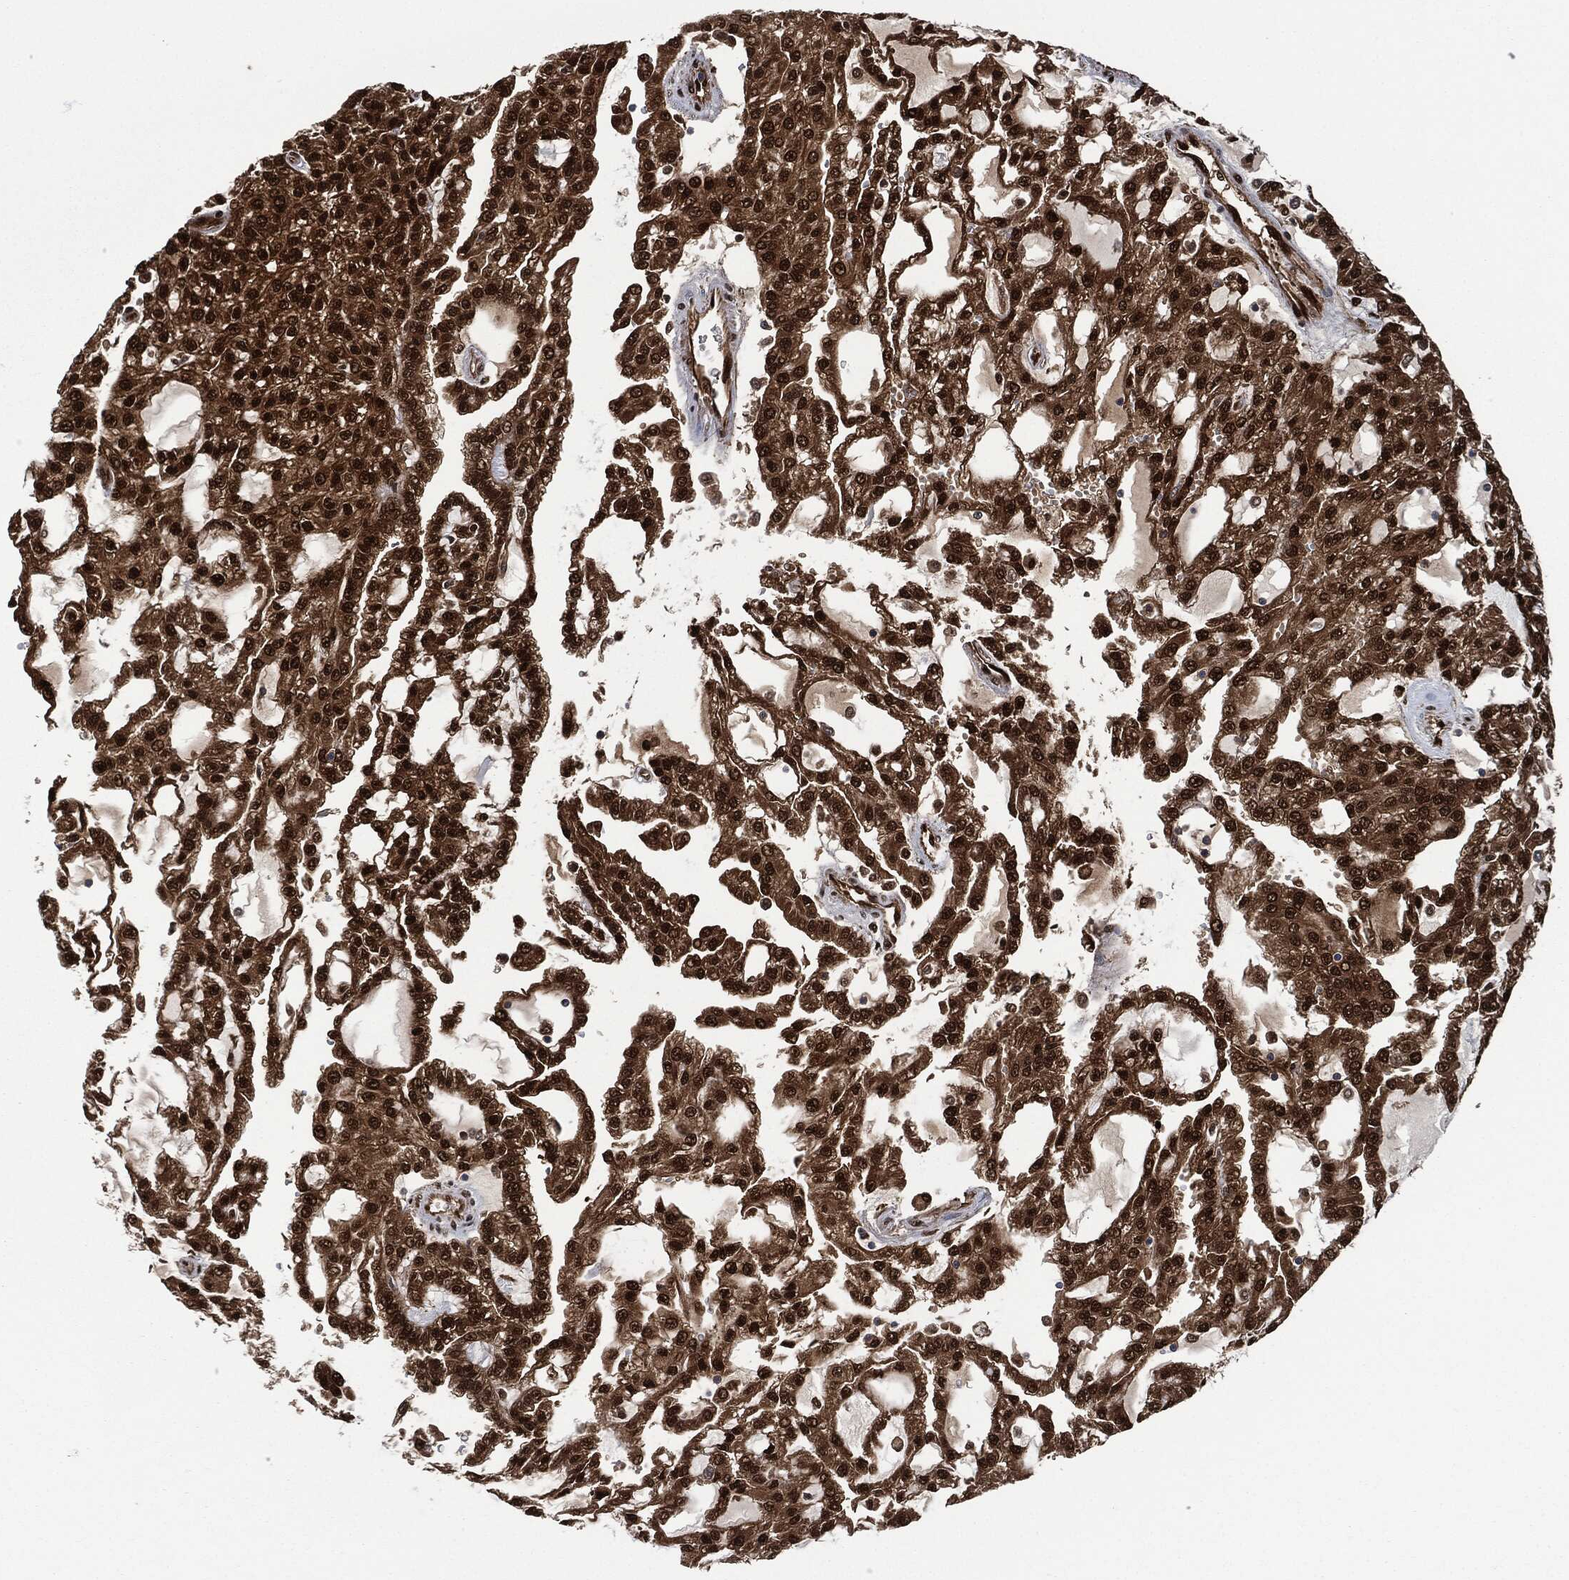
{"staining": {"intensity": "strong", "quantity": ">75%", "location": "cytoplasmic/membranous,nuclear"}, "tissue": "renal cancer", "cell_type": "Tumor cells", "image_type": "cancer", "snomed": [{"axis": "morphology", "description": "Adenocarcinoma, NOS"}, {"axis": "topography", "description": "Kidney"}], "caption": "Immunohistochemical staining of adenocarcinoma (renal) reveals strong cytoplasmic/membranous and nuclear protein positivity in approximately >75% of tumor cells.", "gene": "DCTN1", "patient": {"sex": "male", "age": 63}}